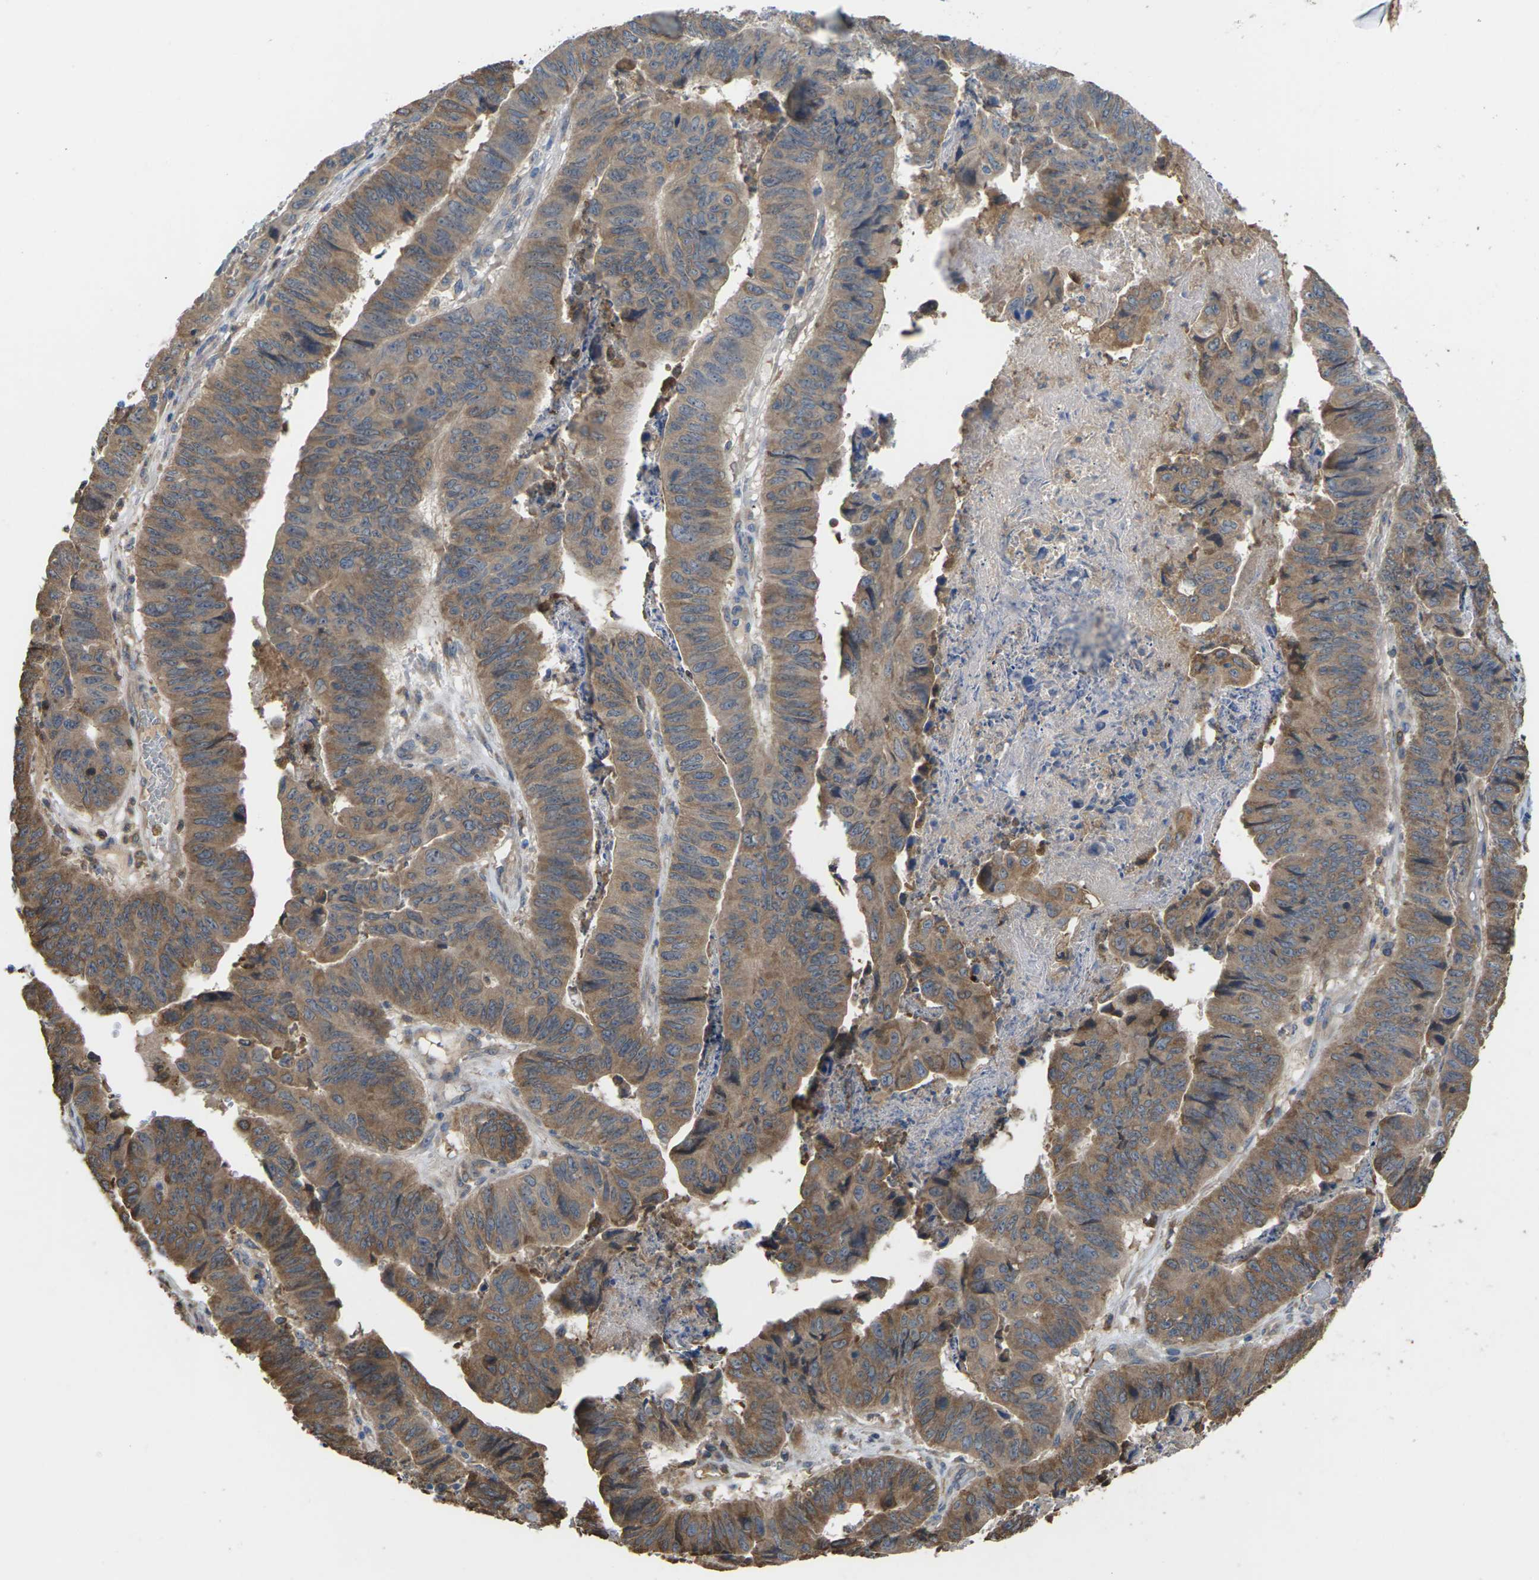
{"staining": {"intensity": "moderate", "quantity": ">75%", "location": "cytoplasmic/membranous"}, "tissue": "stomach cancer", "cell_type": "Tumor cells", "image_type": "cancer", "snomed": [{"axis": "morphology", "description": "Adenocarcinoma, NOS"}, {"axis": "topography", "description": "Stomach, lower"}], "caption": "Immunohistochemical staining of human stomach adenocarcinoma demonstrates medium levels of moderate cytoplasmic/membranous protein expression in about >75% of tumor cells.", "gene": "TIAM1", "patient": {"sex": "male", "age": 77}}